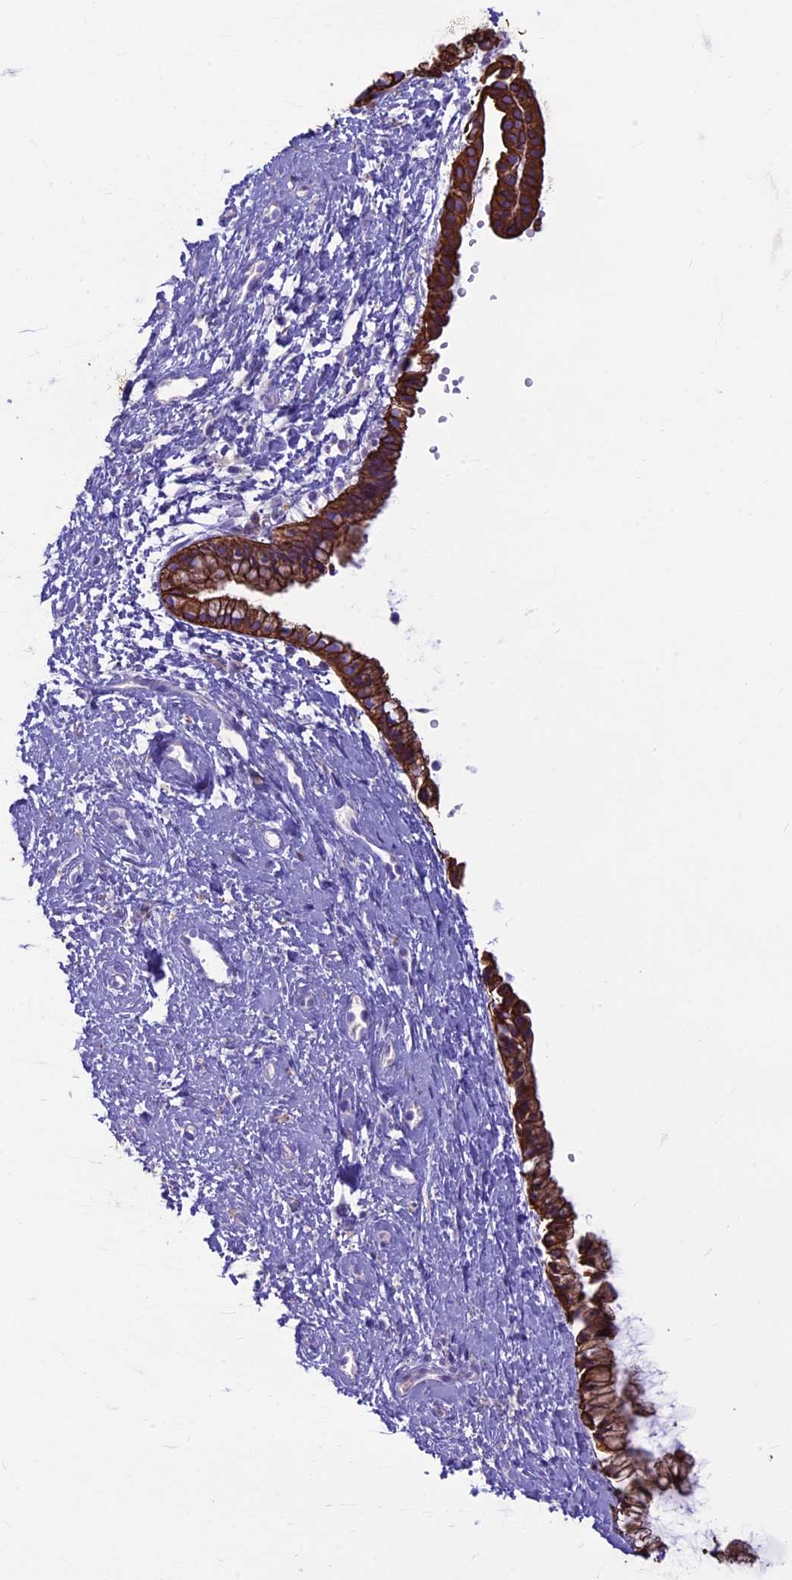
{"staining": {"intensity": "strong", "quantity": ">75%", "location": "cytoplasmic/membranous"}, "tissue": "cervix", "cell_type": "Glandular cells", "image_type": "normal", "snomed": [{"axis": "morphology", "description": "Normal tissue, NOS"}, {"axis": "topography", "description": "Cervix"}], "caption": "Glandular cells display high levels of strong cytoplasmic/membranous positivity in about >75% of cells in benign cervix.", "gene": "CDAN1", "patient": {"sex": "female", "age": 57}}